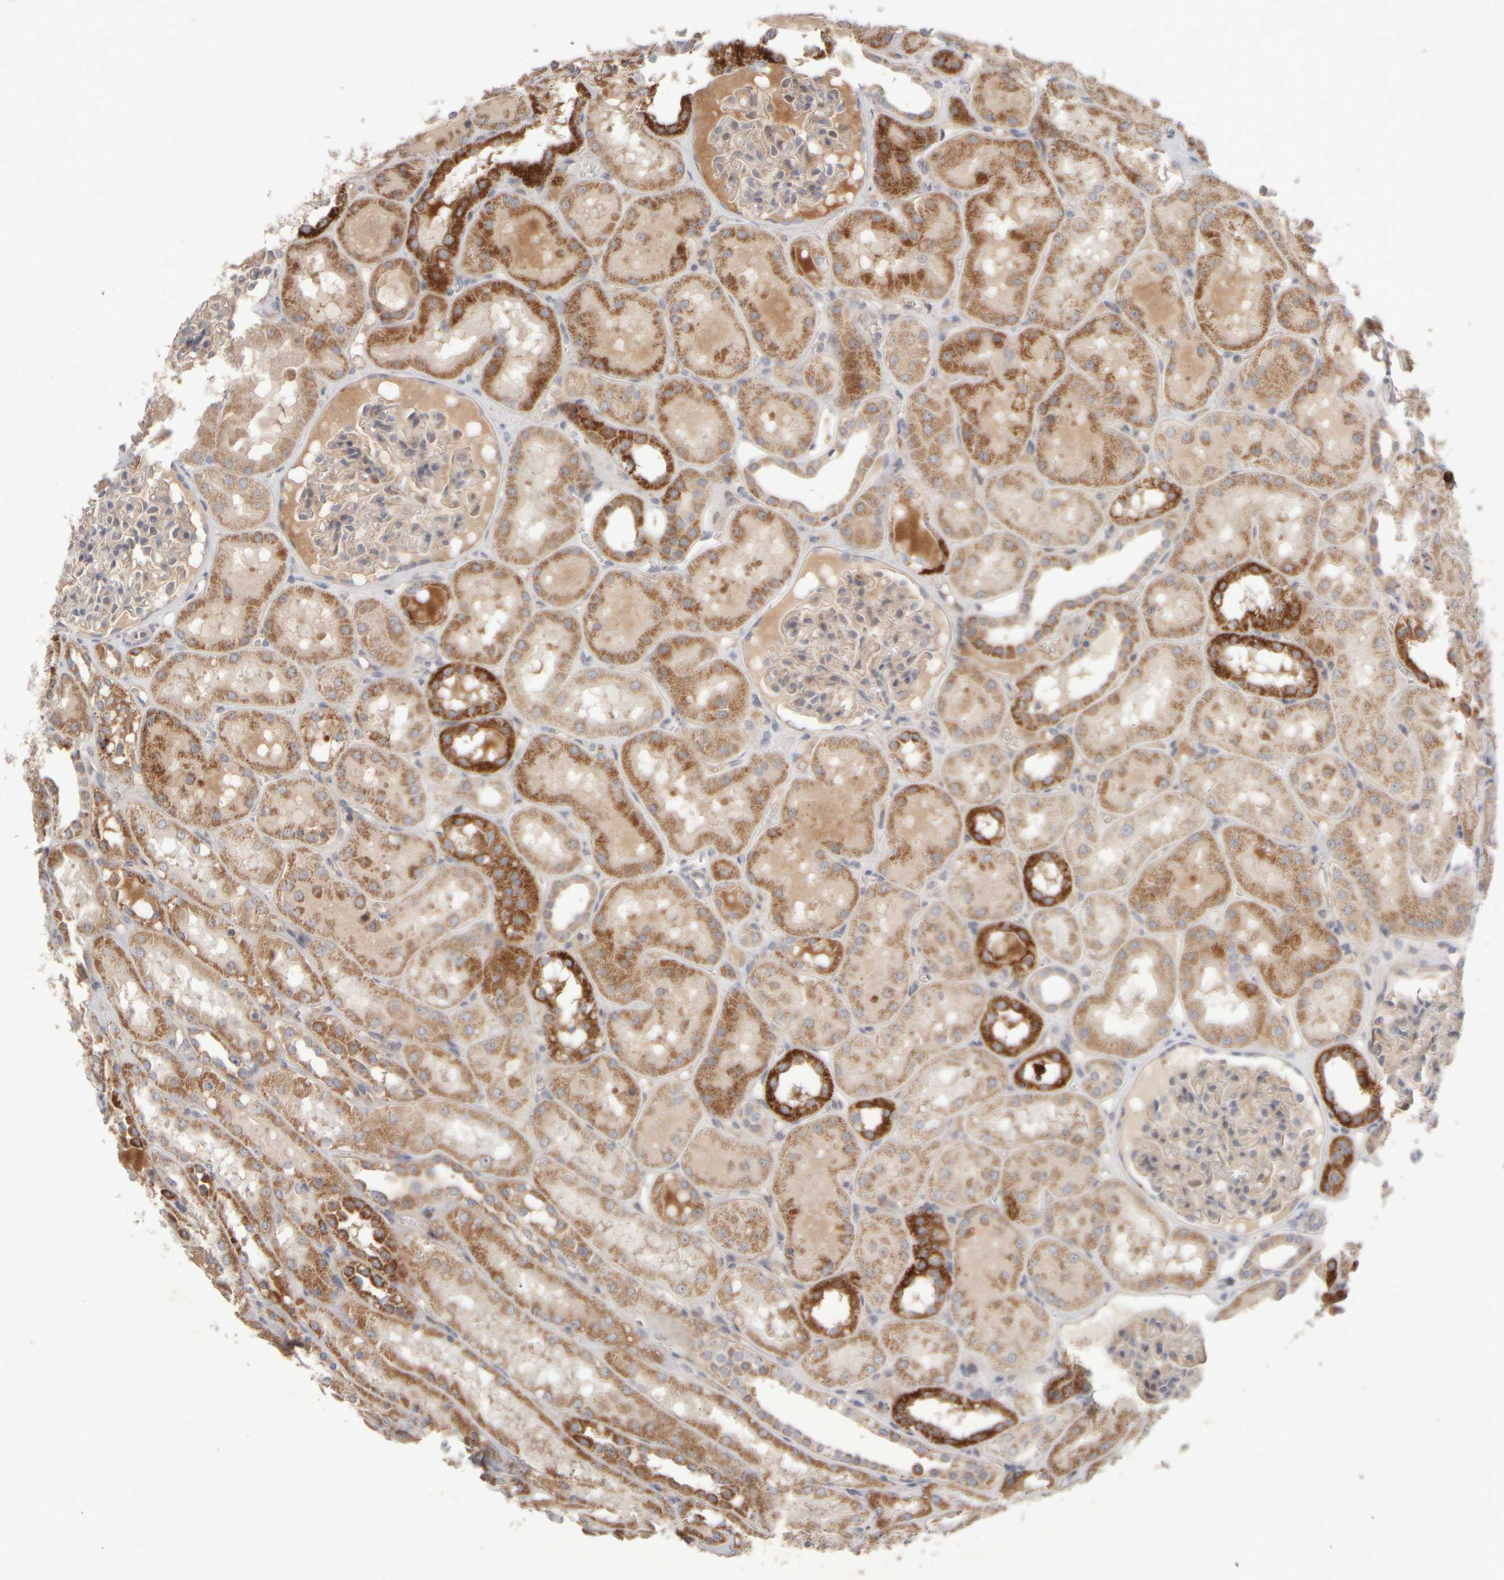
{"staining": {"intensity": "negative", "quantity": "none", "location": "none"}, "tissue": "kidney", "cell_type": "Cells in glomeruli", "image_type": "normal", "snomed": [{"axis": "morphology", "description": "Normal tissue, NOS"}, {"axis": "topography", "description": "Kidney"}, {"axis": "topography", "description": "Urinary bladder"}], "caption": "The IHC photomicrograph has no significant staining in cells in glomeruli of kidney.", "gene": "CHADL", "patient": {"sex": "male", "age": 16}}